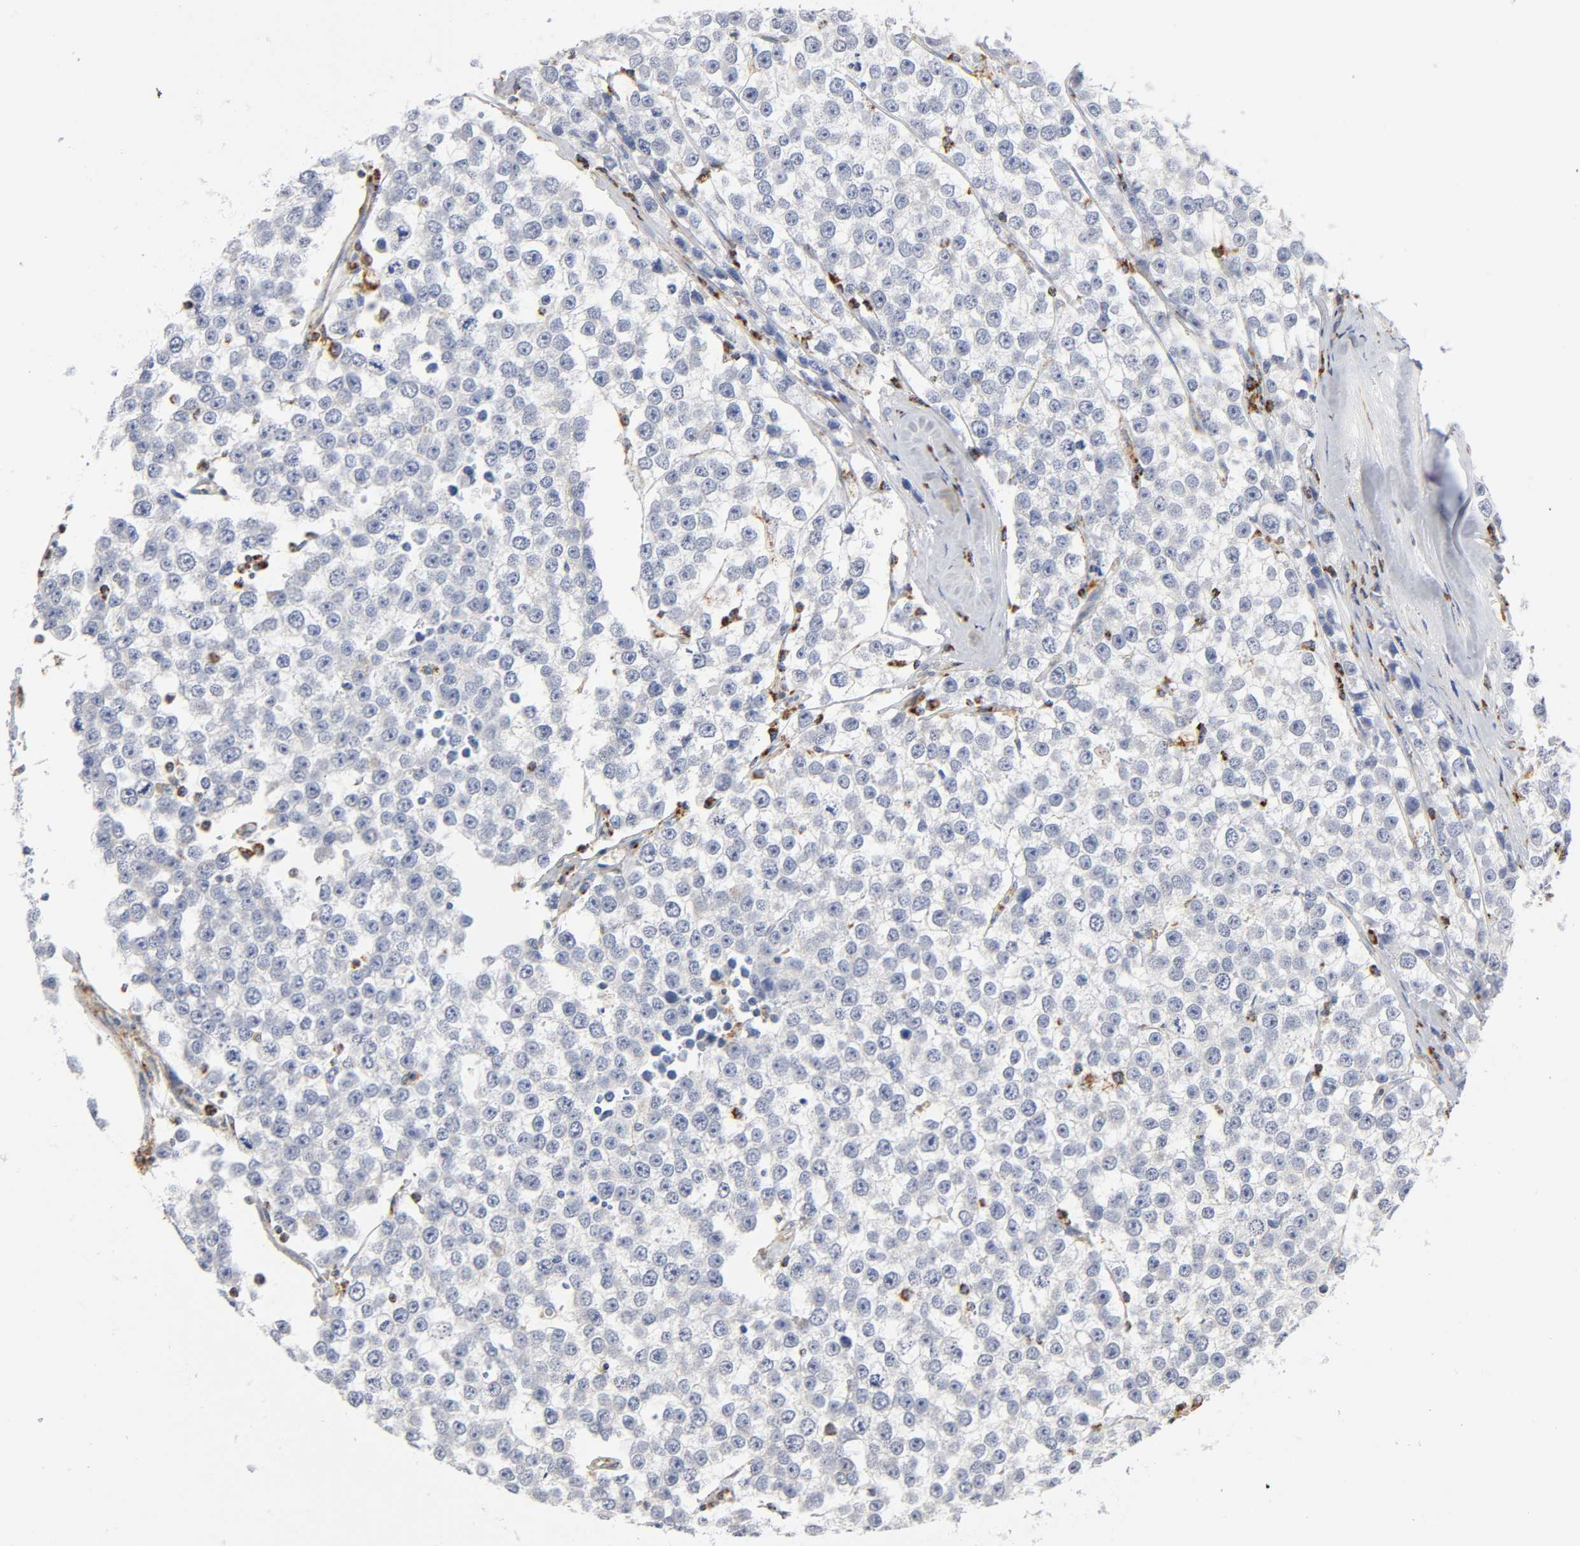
{"staining": {"intensity": "negative", "quantity": "none", "location": "none"}, "tissue": "testis cancer", "cell_type": "Tumor cells", "image_type": "cancer", "snomed": [{"axis": "morphology", "description": "Seminoma, NOS"}, {"axis": "morphology", "description": "Carcinoma, Embryonal, NOS"}, {"axis": "topography", "description": "Testis"}], "caption": "The photomicrograph exhibits no significant staining in tumor cells of testis cancer (seminoma).", "gene": "BAK1", "patient": {"sex": "male", "age": 52}}